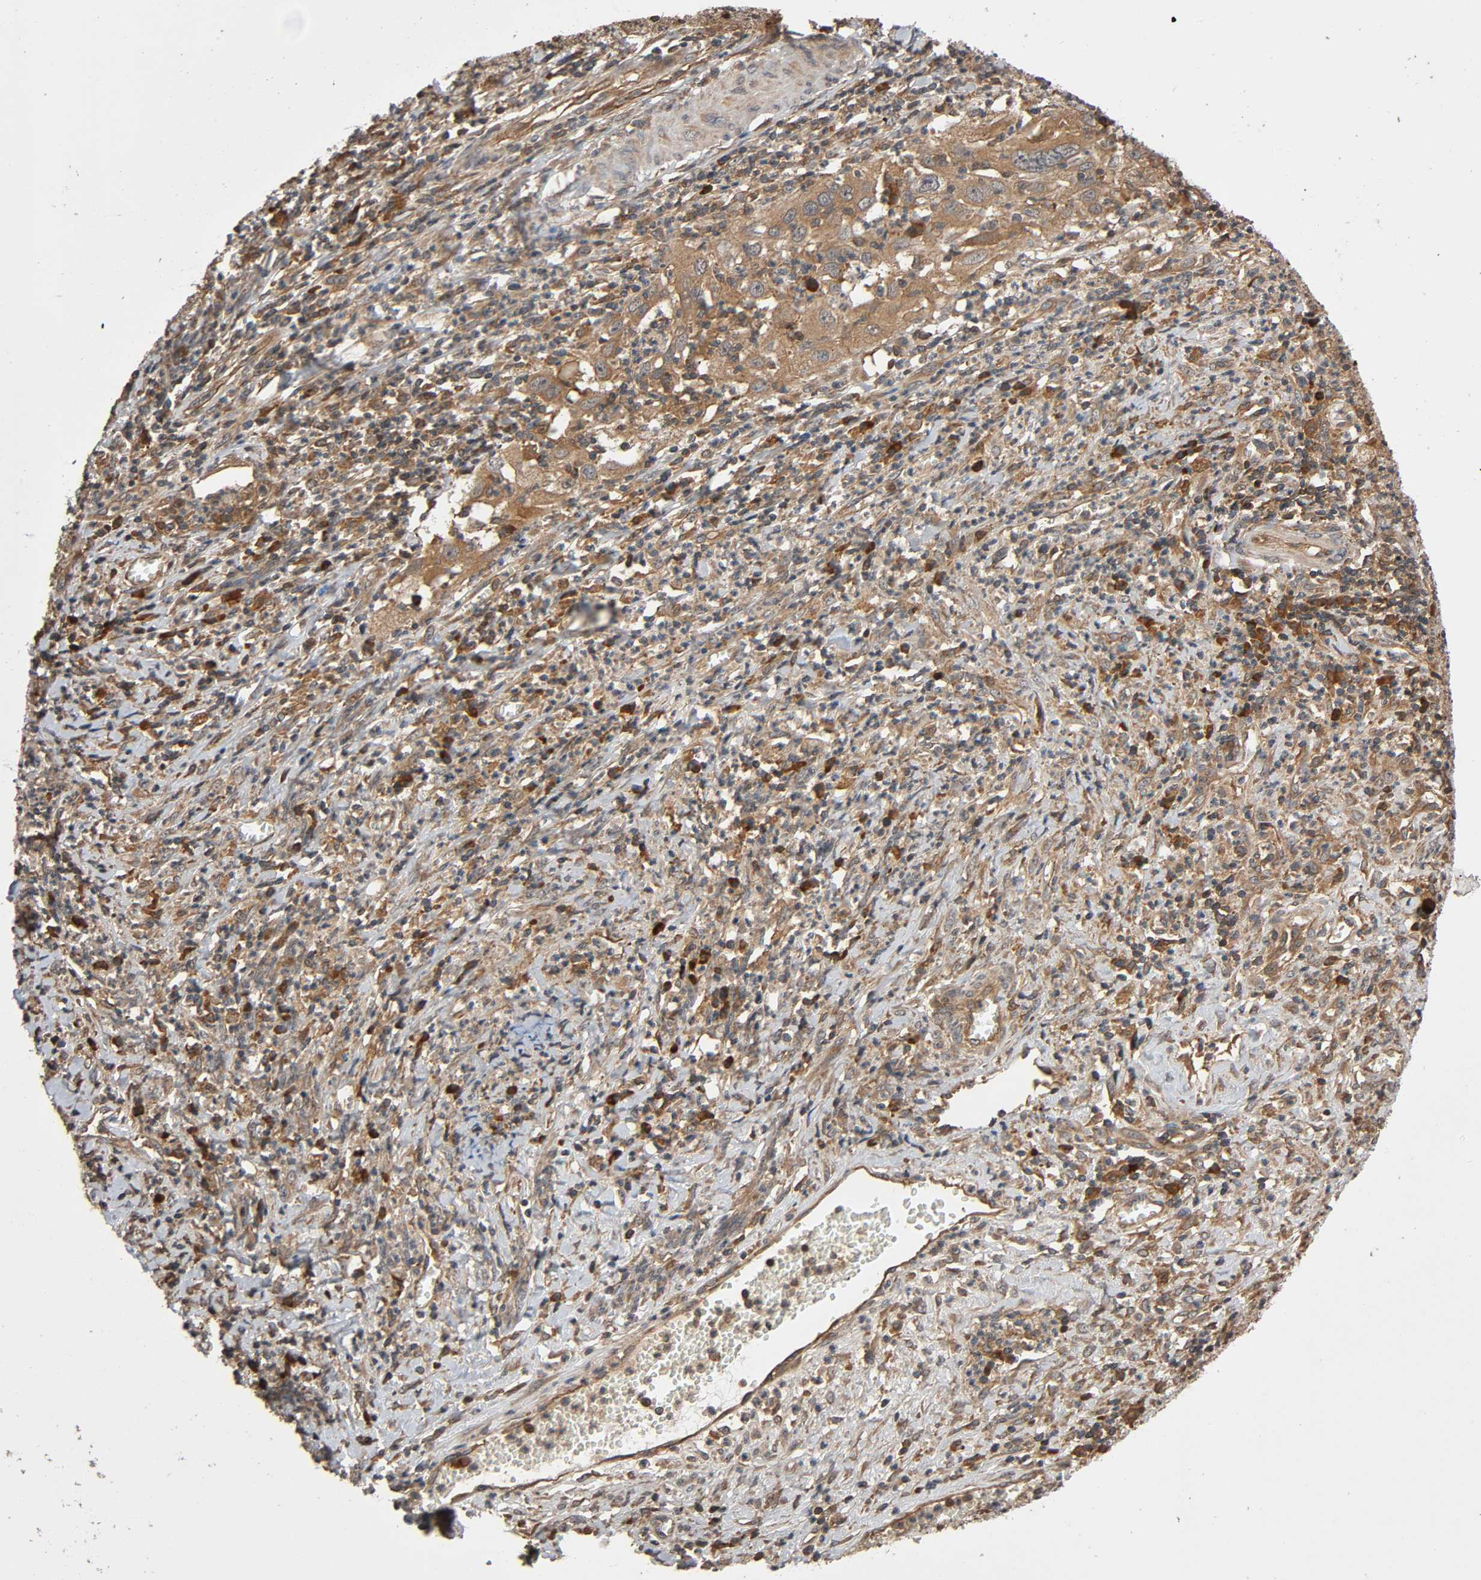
{"staining": {"intensity": "moderate", "quantity": ">75%", "location": "cytoplasmic/membranous"}, "tissue": "cervical cancer", "cell_type": "Tumor cells", "image_type": "cancer", "snomed": [{"axis": "morphology", "description": "Squamous cell carcinoma, NOS"}, {"axis": "topography", "description": "Cervix"}], "caption": "Immunohistochemistry (IHC) of human squamous cell carcinoma (cervical) reveals medium levels of moderate cytoplasmic/membranous positivity in approximately >75% of tumor cells.", "gene": "MAP3K8", "patient": {"sex": "female", "age": 32}}